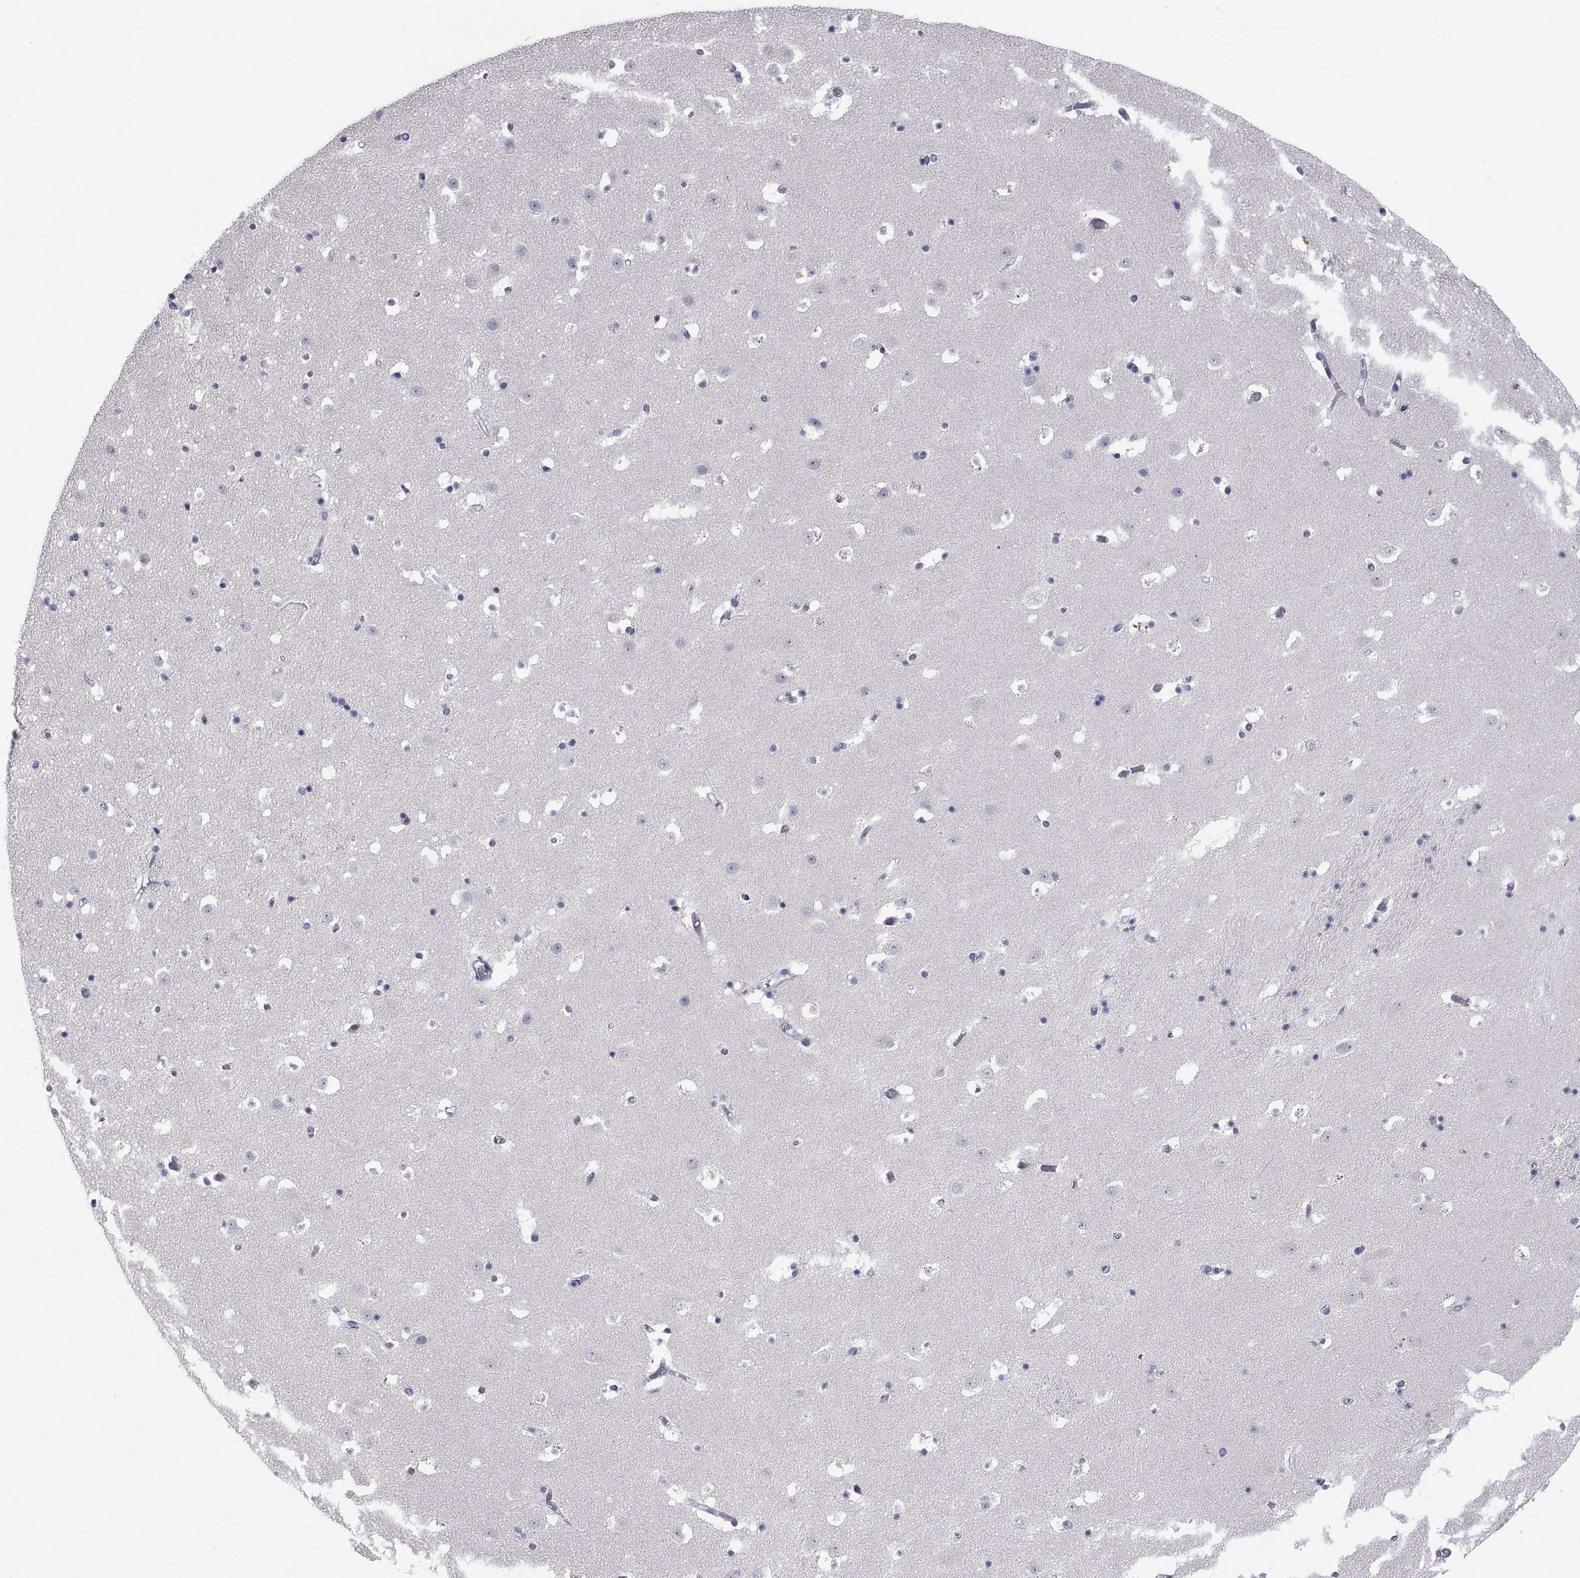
{"staining": {"intensity": "negative", "quantity": "none", "location": "none"}, "tissue": "caudate", "cell_type": "Glial cells", "image_type": "normal", "snomed": [{"axis": "morphology", "description": "Normal tissue, NOS"}, {"axis": "topography", "description": "Lateral ventricle wall"}], "caption": "Glial cells are negative for brown protein staining in benign caudate. The staining is performed using DAB (3,3'-diaminobenzidine) brown chromogen with nuclei counter-stained in using hematoxylin.", "gene": "MS4A1", "patient": {"sex": "female", "age": 42}}